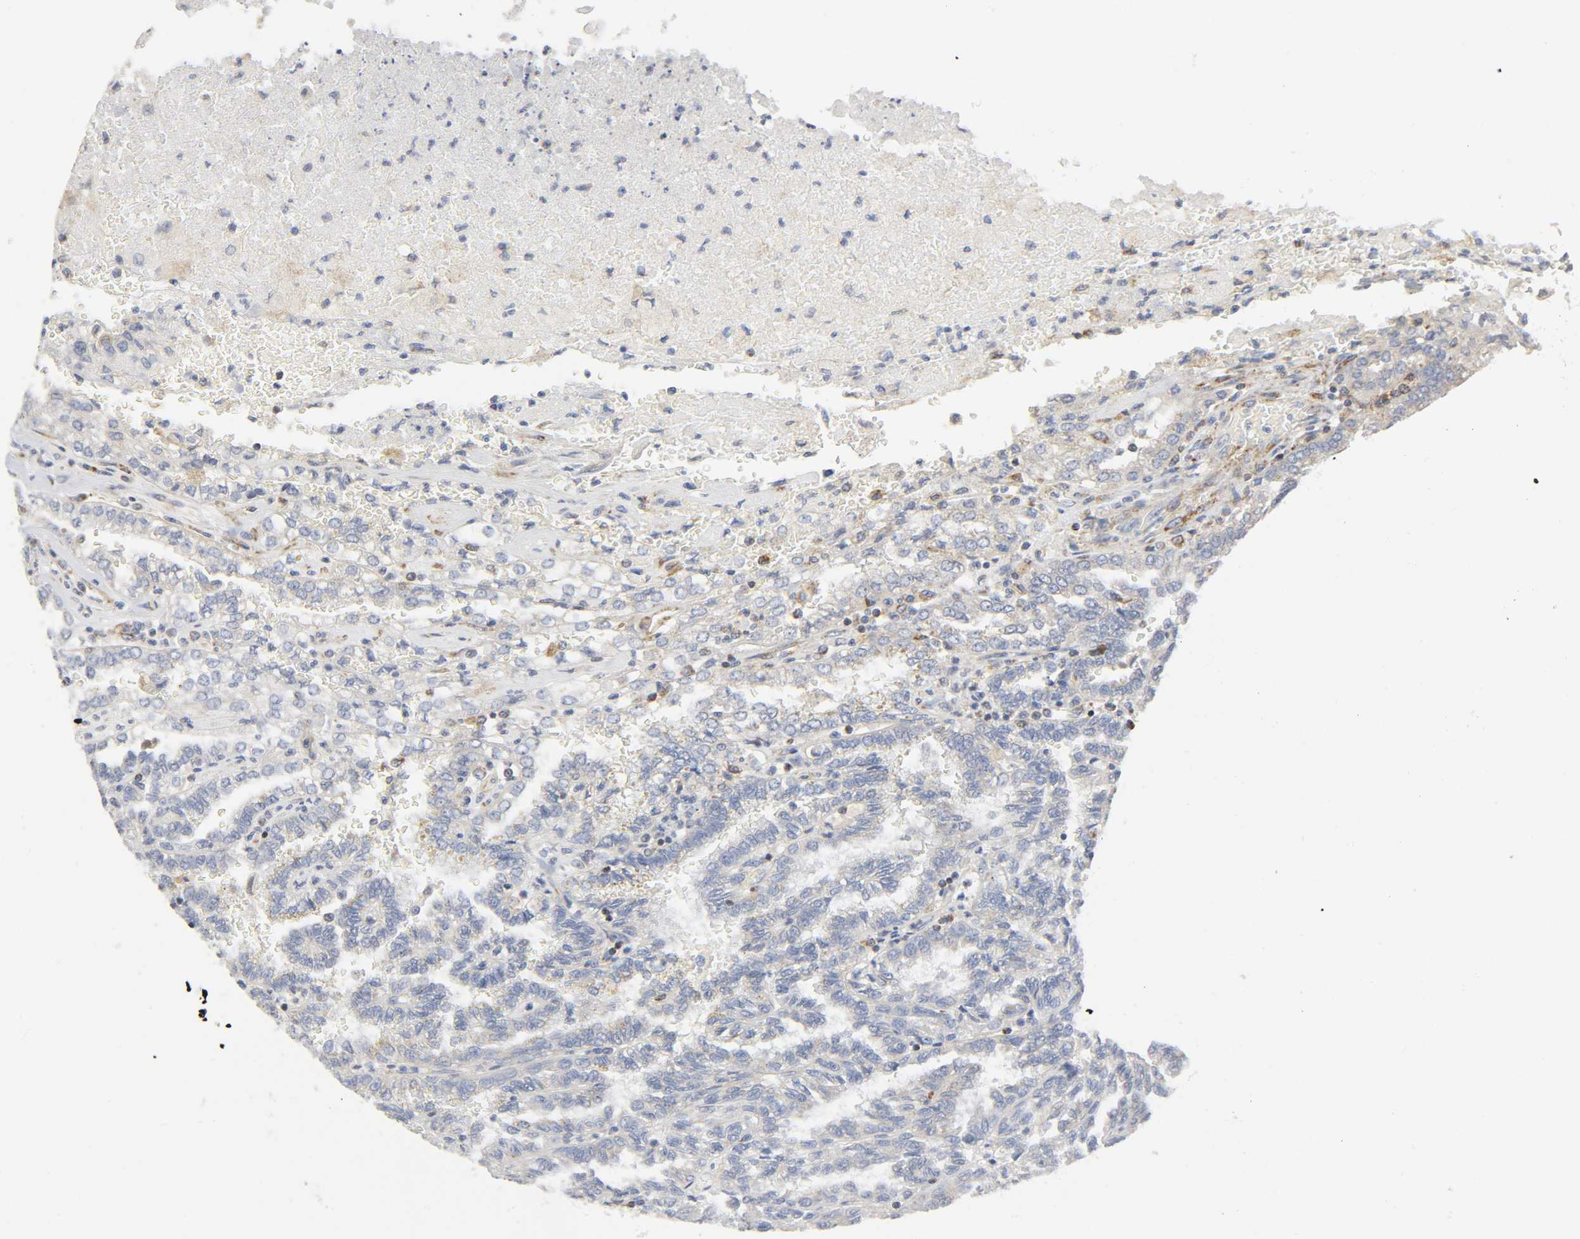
{"staining": {"intensity": "negative", "quantity": "none", "location": "none"}, "tissue": "renal cancer", "cell_type": "Tumor cells", "image_type": "cancer", "snomed": [{"axis": "morphology", "description": "Inflammation, NOS"}, {"axis": "morphology", "description": "Adenocarcinoma, NOS"}, {"axis": "topography", "description": "Kidney"}], "caption": "A histopathology image of renal cancer stained for a protein demonstrates no brown staining in tumor cells. (IHC, brightfield microscopy, high magnification).", "gene": "BAK1", "patient": {"sex": "male", "age": 68}}